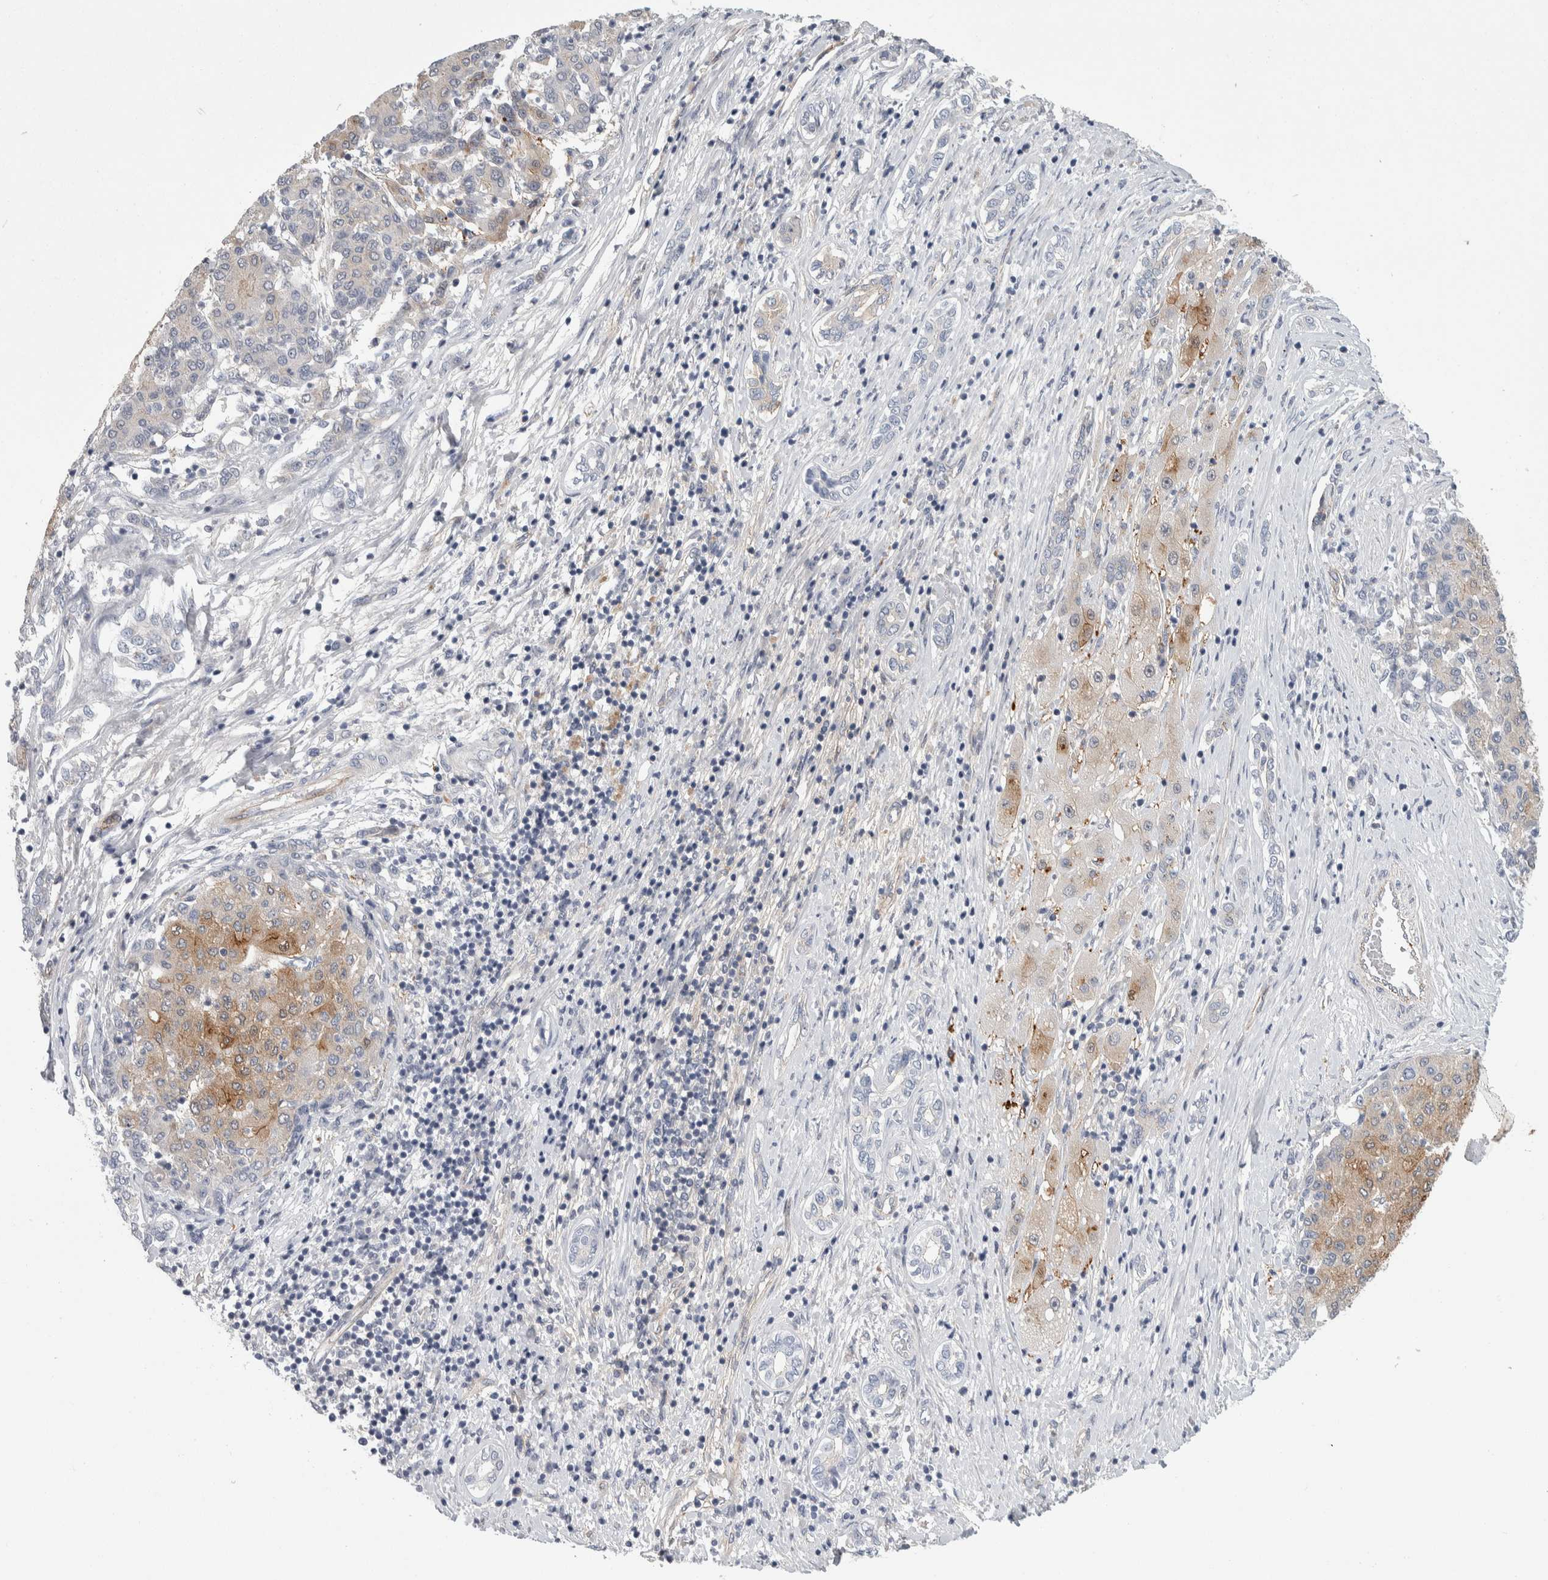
{"staining": {"intensity": "weak", "quantity": "25%-75%", "location": "cytoplasmic/membranous"}, "tissue": "liver cancer", "cell_type": "Tumor cells", "image_type": "cancer", "snomed": [{"axis": "morphology", "description": "Carcinoma, Hepatocellular, NOS"}, {"axis": "topography", "description": "Liver"}], "caption": "There is low levels of weak cytoplasmic/membranous staining in tumor cells of liver hepatocellular carcinoma, as demonstrated by immunohistochemical staining (brown color).", "gene": "ZNF862", "patient": {"sex": "male", "age": 65}}